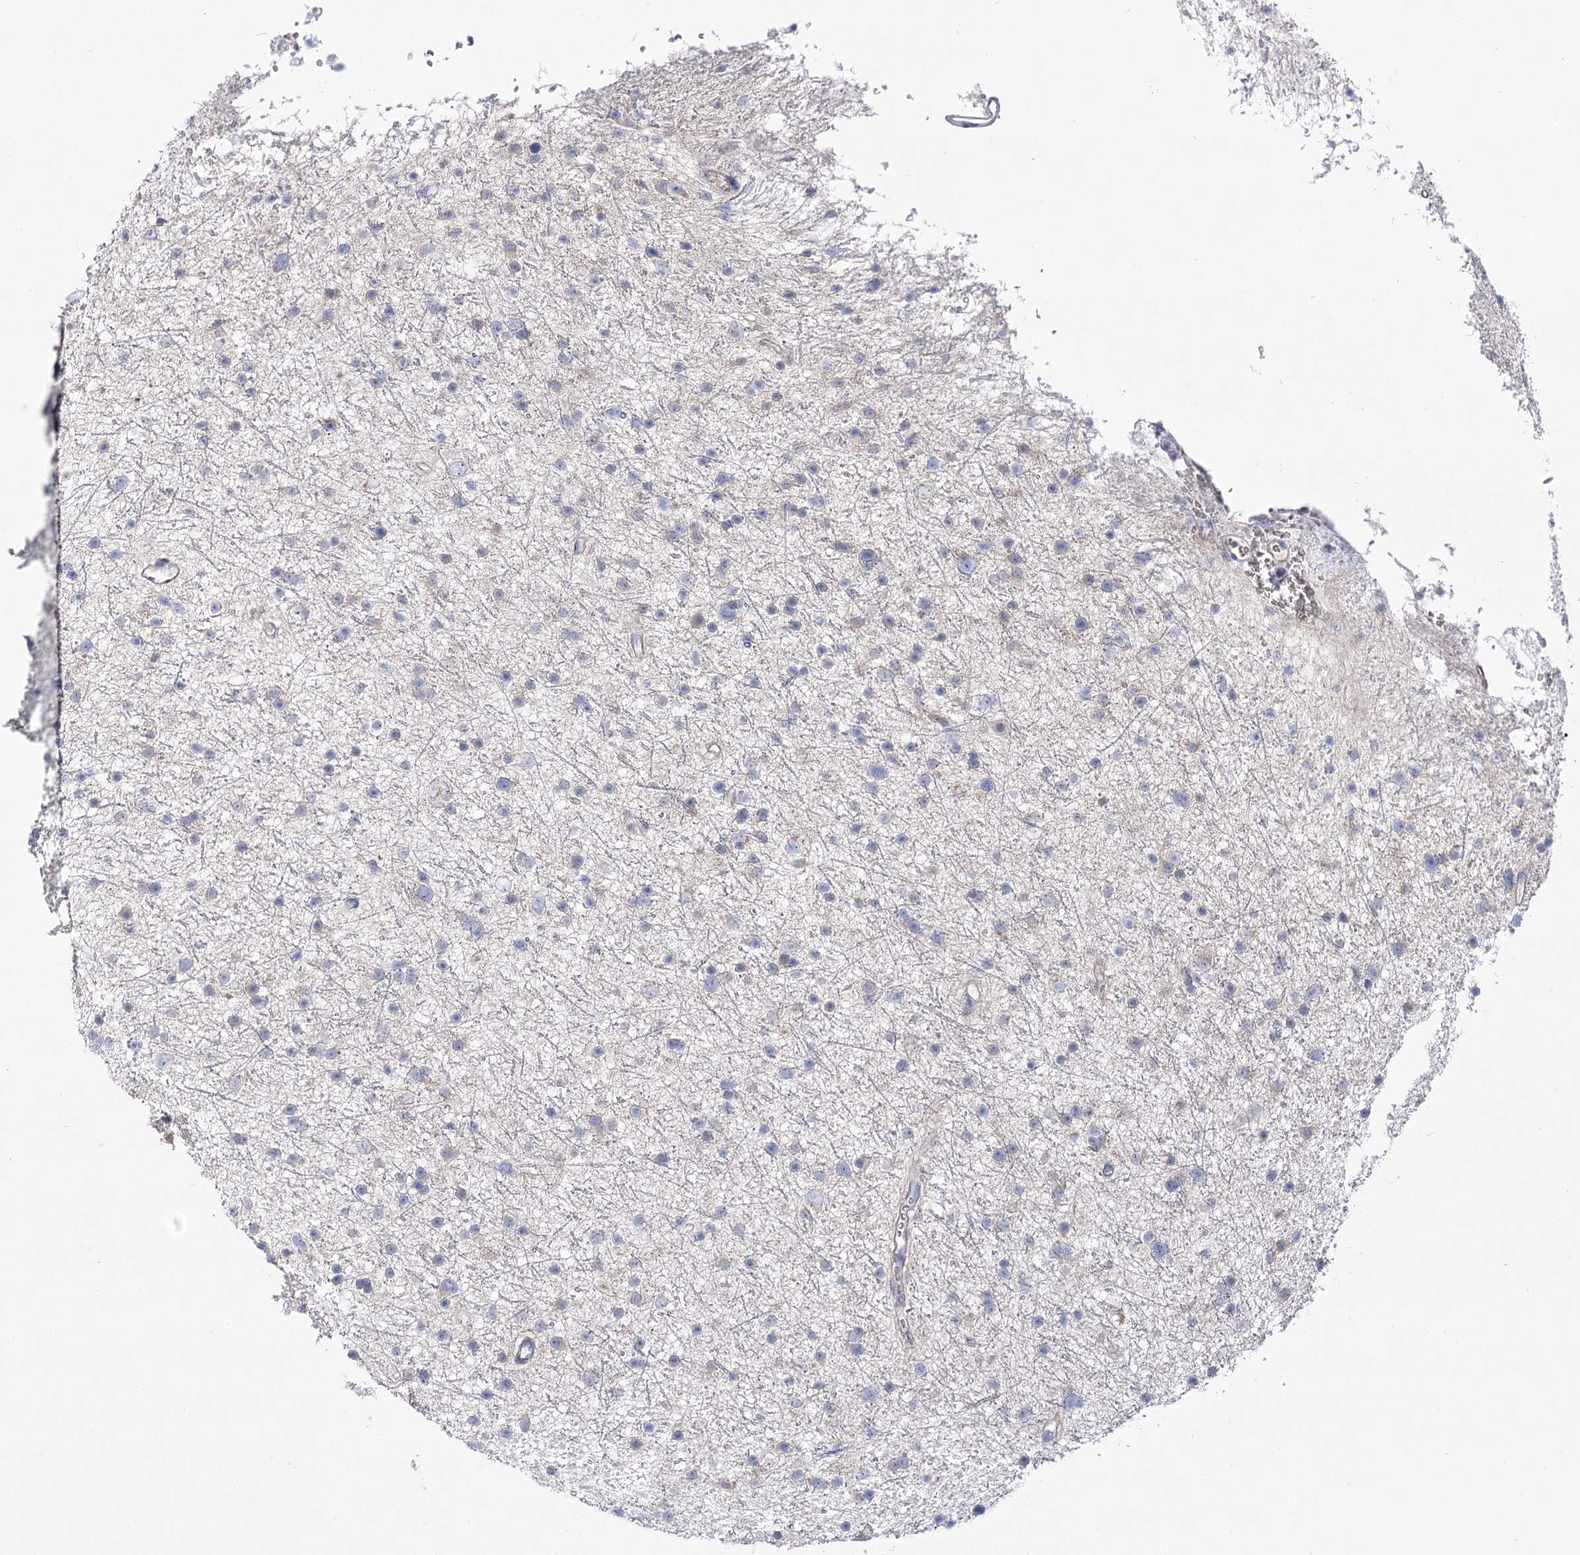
{"staining": {"intensity": "negative", "quantity": "none", "location": "none"}, "tissue": "glioma", "cell_type": "Tumor cells", "image_type": "cancer", "snomed": [{"axis": "morphology", "description": "Glioma, malignant, Low grade"}, {"axis": "topography", "description": "Cerebral cortex"}], "caption": "Low-grade glioma (malignant) was stained to show a protein in brown. There is no significant expression in tumor cells.", "gene": "NRAP", "patient": {"sex": "female", "age": 39}}